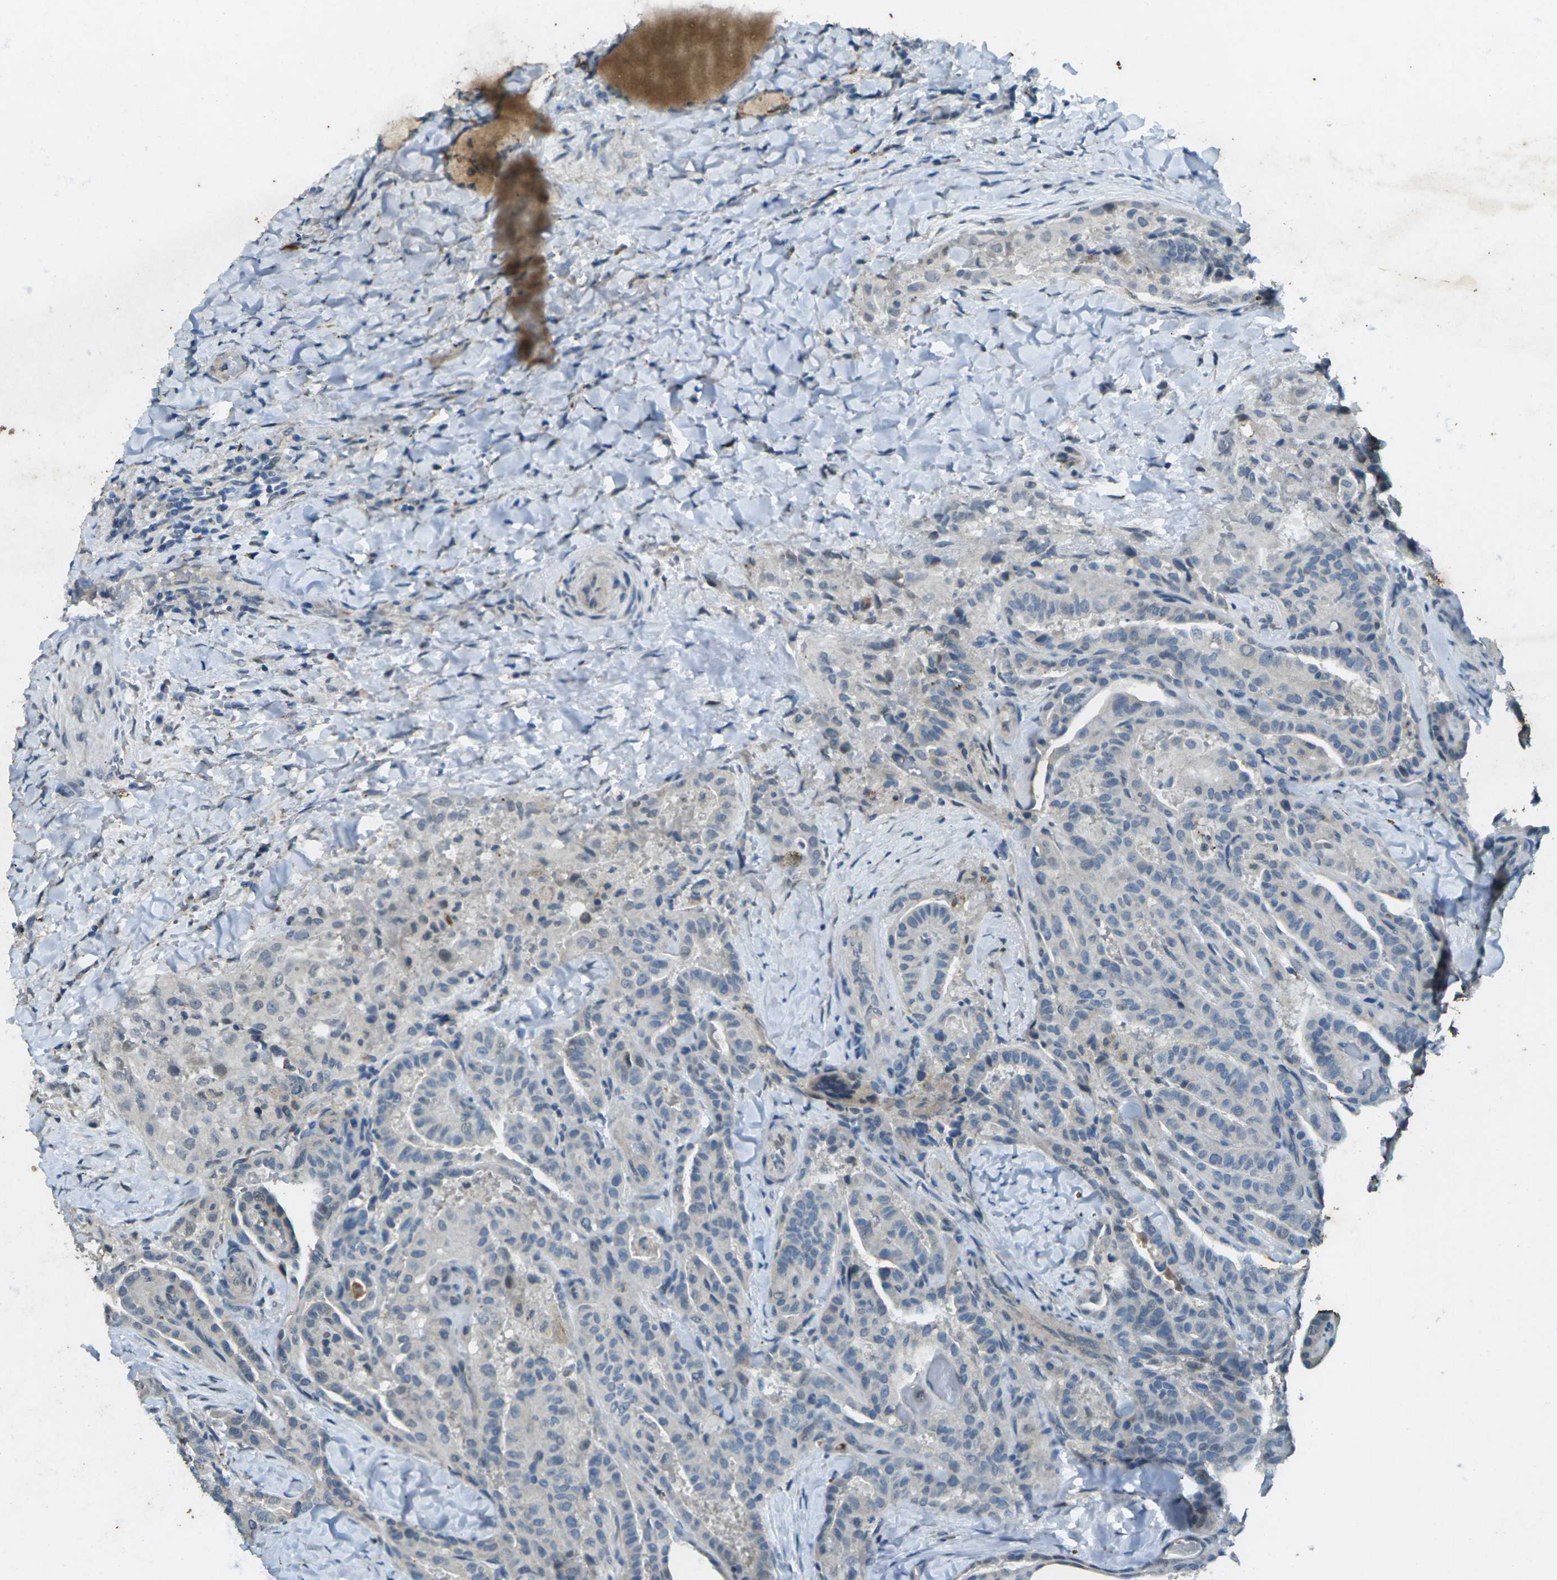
{"staining": {"intensity": "weak", "quantity": "<25%", "location": "cytoplasmic/membranous"}, "tissue": "thyroid cancer", "cell_type": "Tumor cells", "image_type": "cancer", "snomed": [{"axis": "morphology", "description": "Papillary adenocarcinoma, NOS"}, {"axis": "topography", "description": "Thyroid gland"}], "caption": "Photomicrograph shows no protein expression in tumor cells of thyroid cancer (papillary adenocarcinoma) tissue.", "gene": "SIGLEC14", "patient": {"sex": "male", "age": 77}}